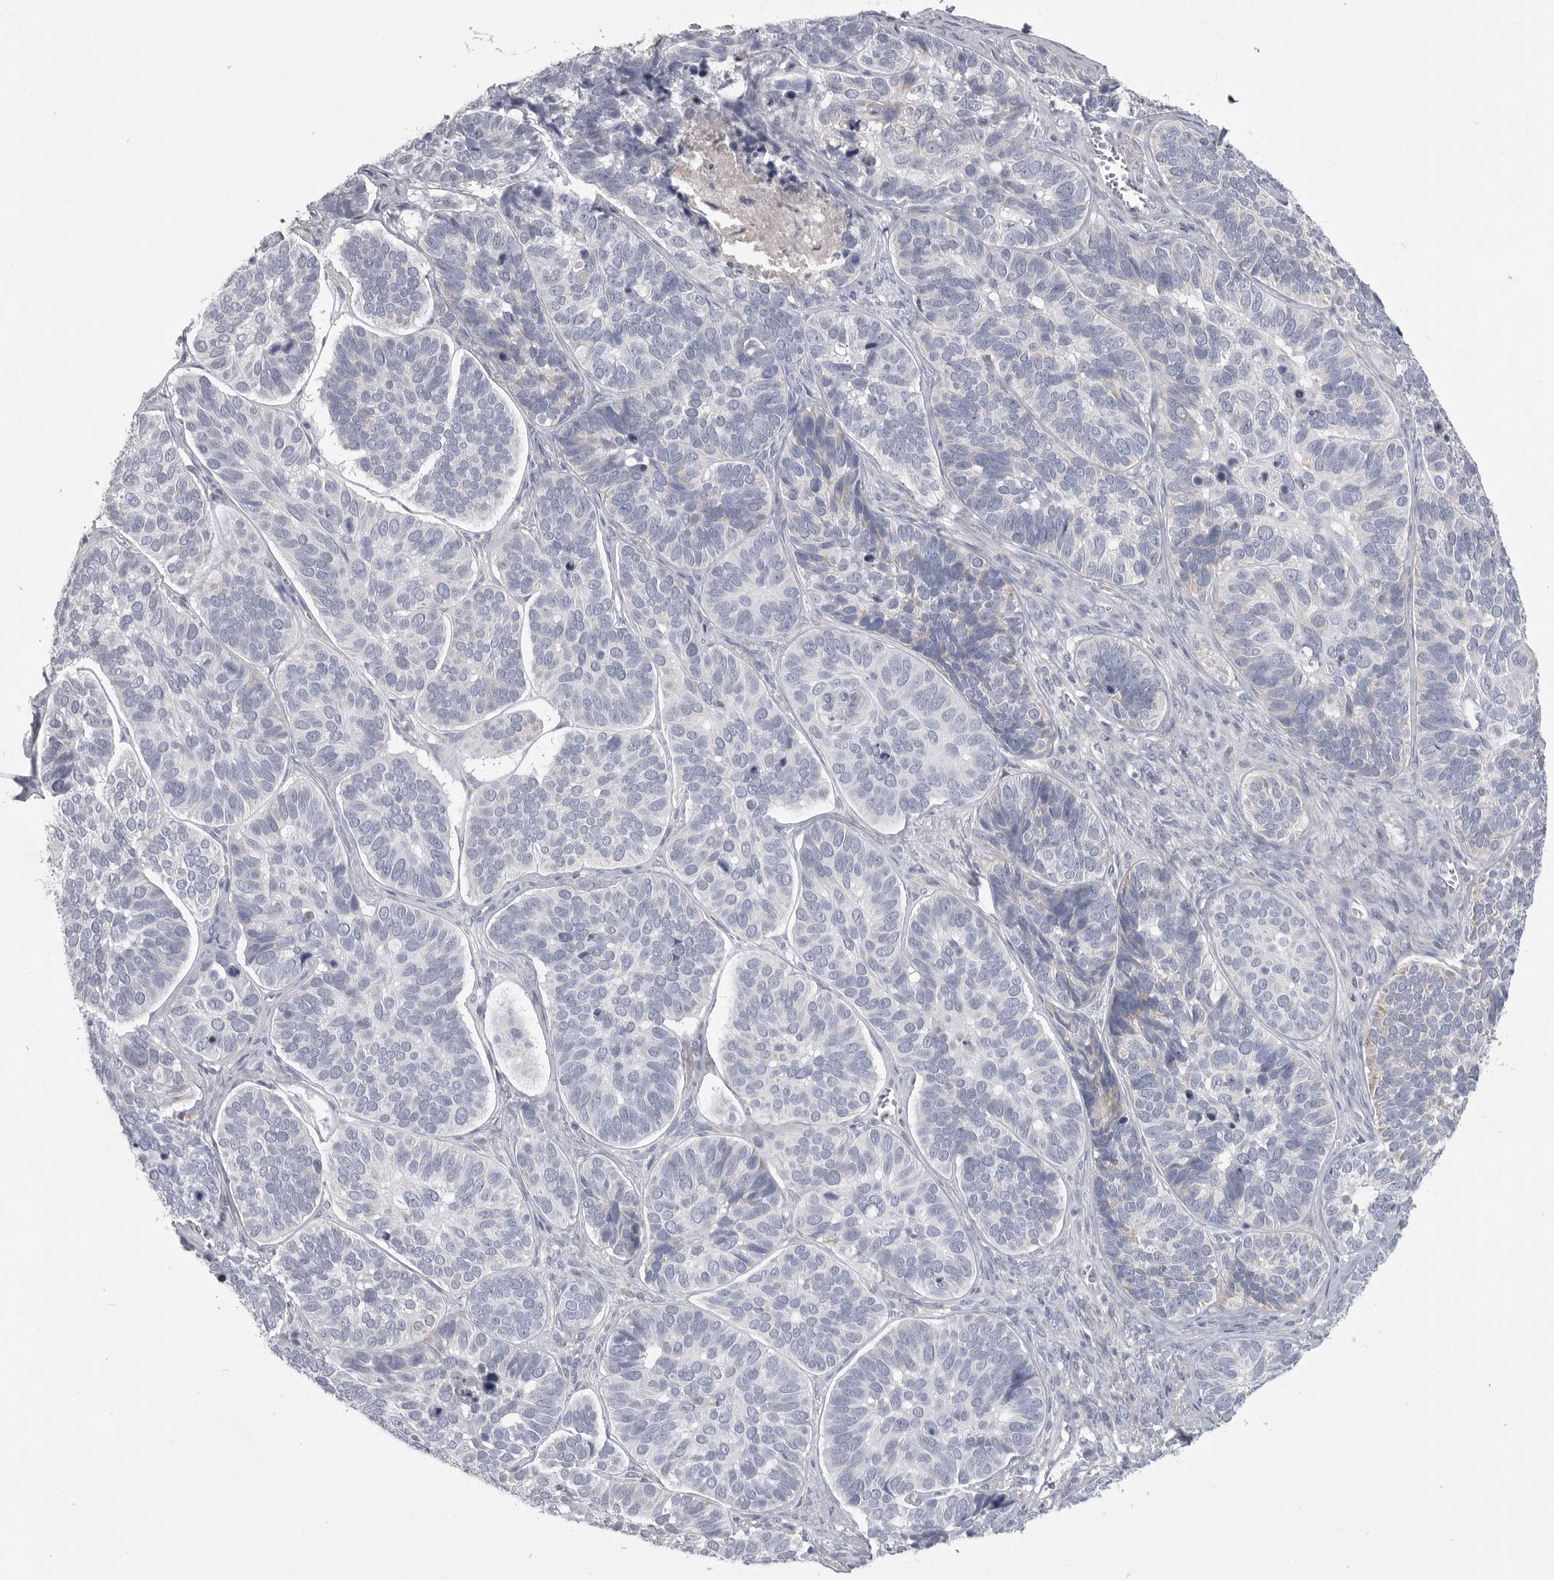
{"staining": {"intensity": "negative", "quantity": "none", "location": "none"}, "tissue": "skin cancer", "cell_type": "Tumor cells", "image_type": "cancer", "snomed": [{"axis": "morphology", "description": "Basal cell carcinoma"}, {"axis": "topography", "description": "Skin"}], "caption": "An immunohistochemistry (IHC) micrograph of basal cell carcinoma (skin) is shown. There is no staining in tumor cells of basal cell carcinoma (skin). (DAB (3,3'-diaminobenzidine) immunohistochemistry (IHC) visualized using brightfield microscopy, high magnification).", "gene": "FKBP2", "patient": {"sex": "male", "age": 62}}